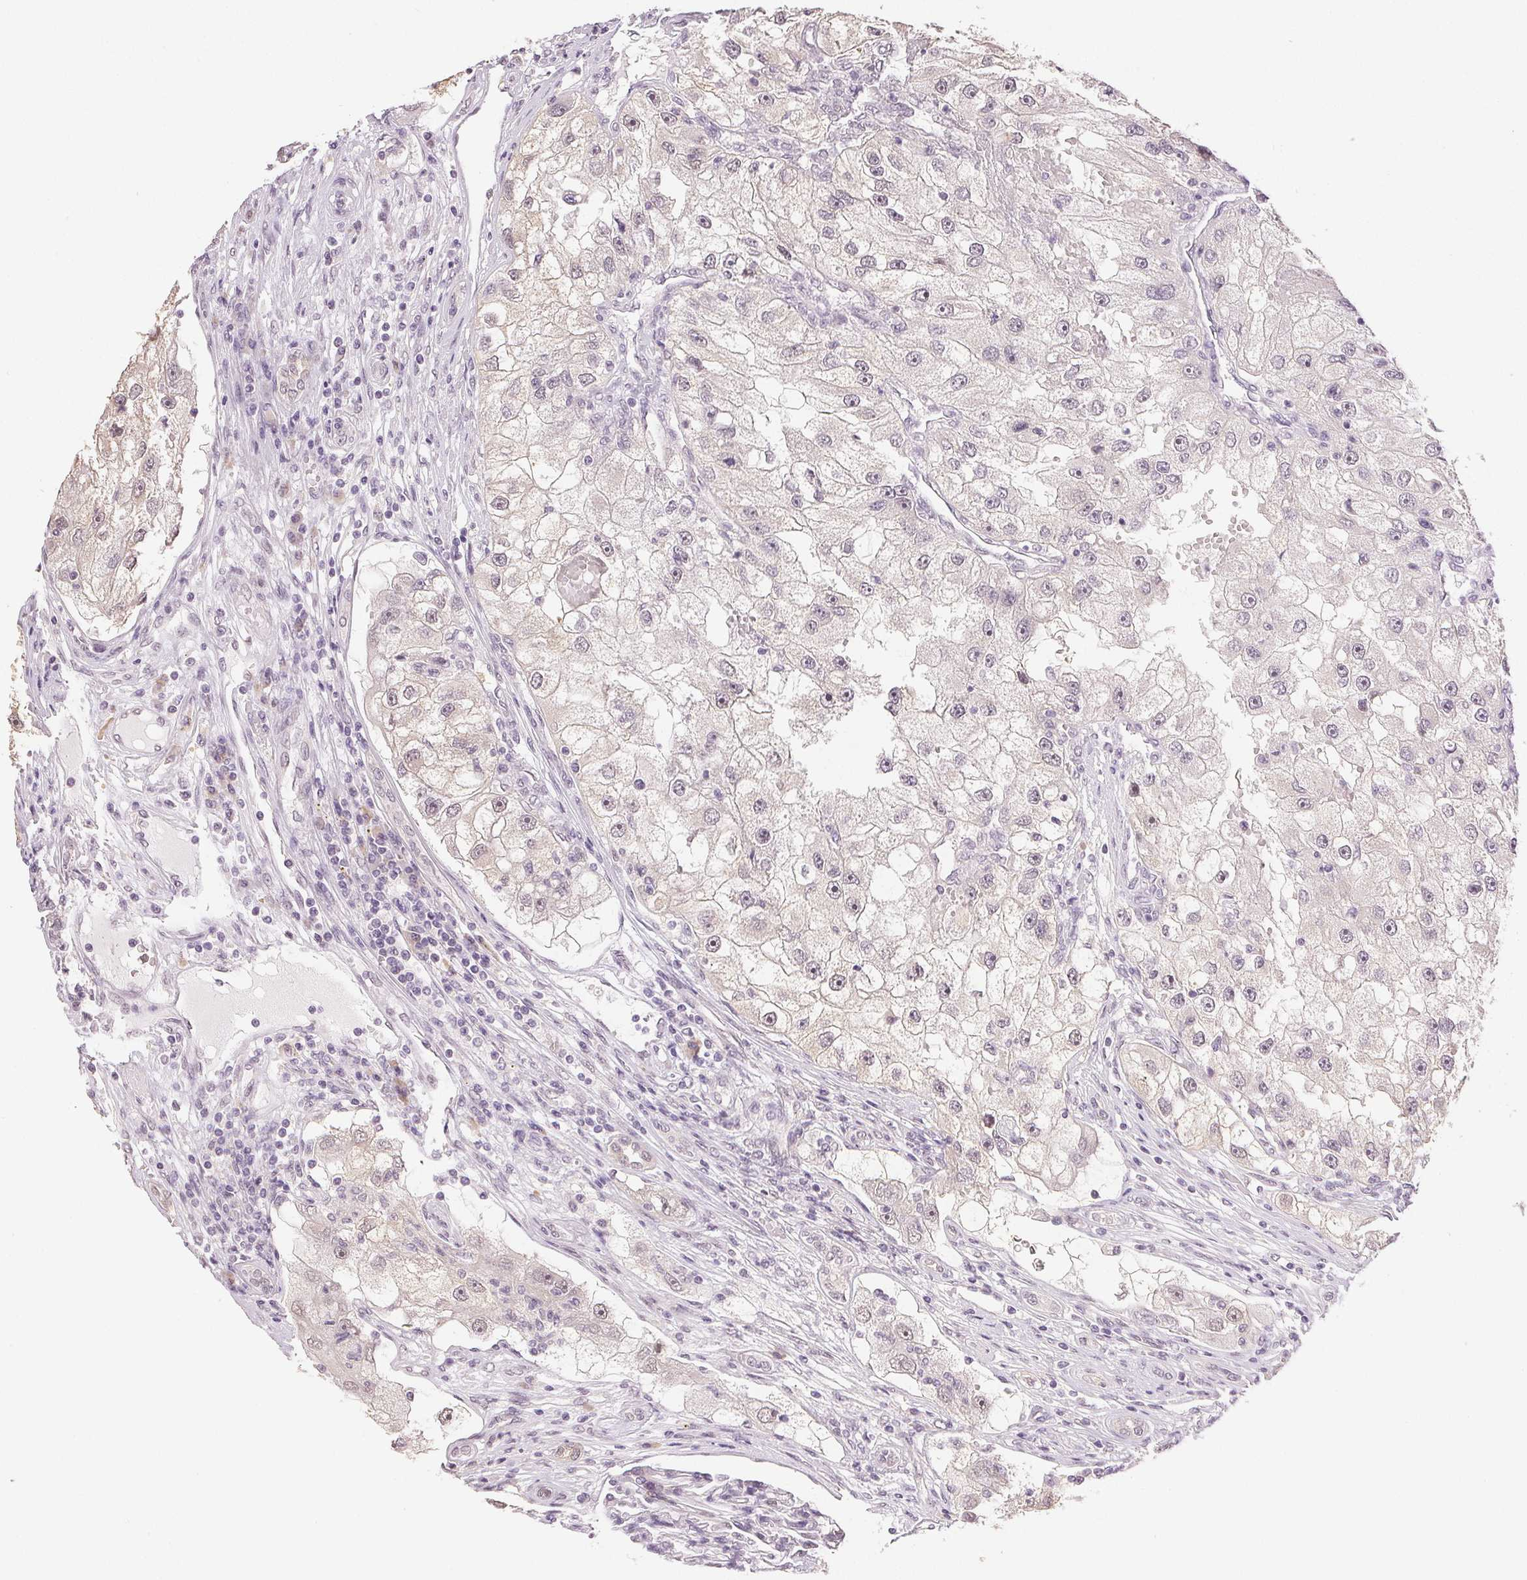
{"staining": {"intensity": "weak", "quantity": "<25%", "location": "nuclear"}, "tissue": "renal cancer", "cell_type": "Tumor cells", "image_type": "cancer", "snomed": [{"axis": "morphology", "description": "Adenocarcinoma, NOS"}, {"axis": "topography", "description": "Kidney"}], "caption": "Immunohistochemistry (IHC) photomicrograph of neoplastic tissue: human renal cancer stained with DAB reveals no significant protein staining in tumor cells.", "gene": "PLCB1", "patient": {"sex": "male", "age": 63}}